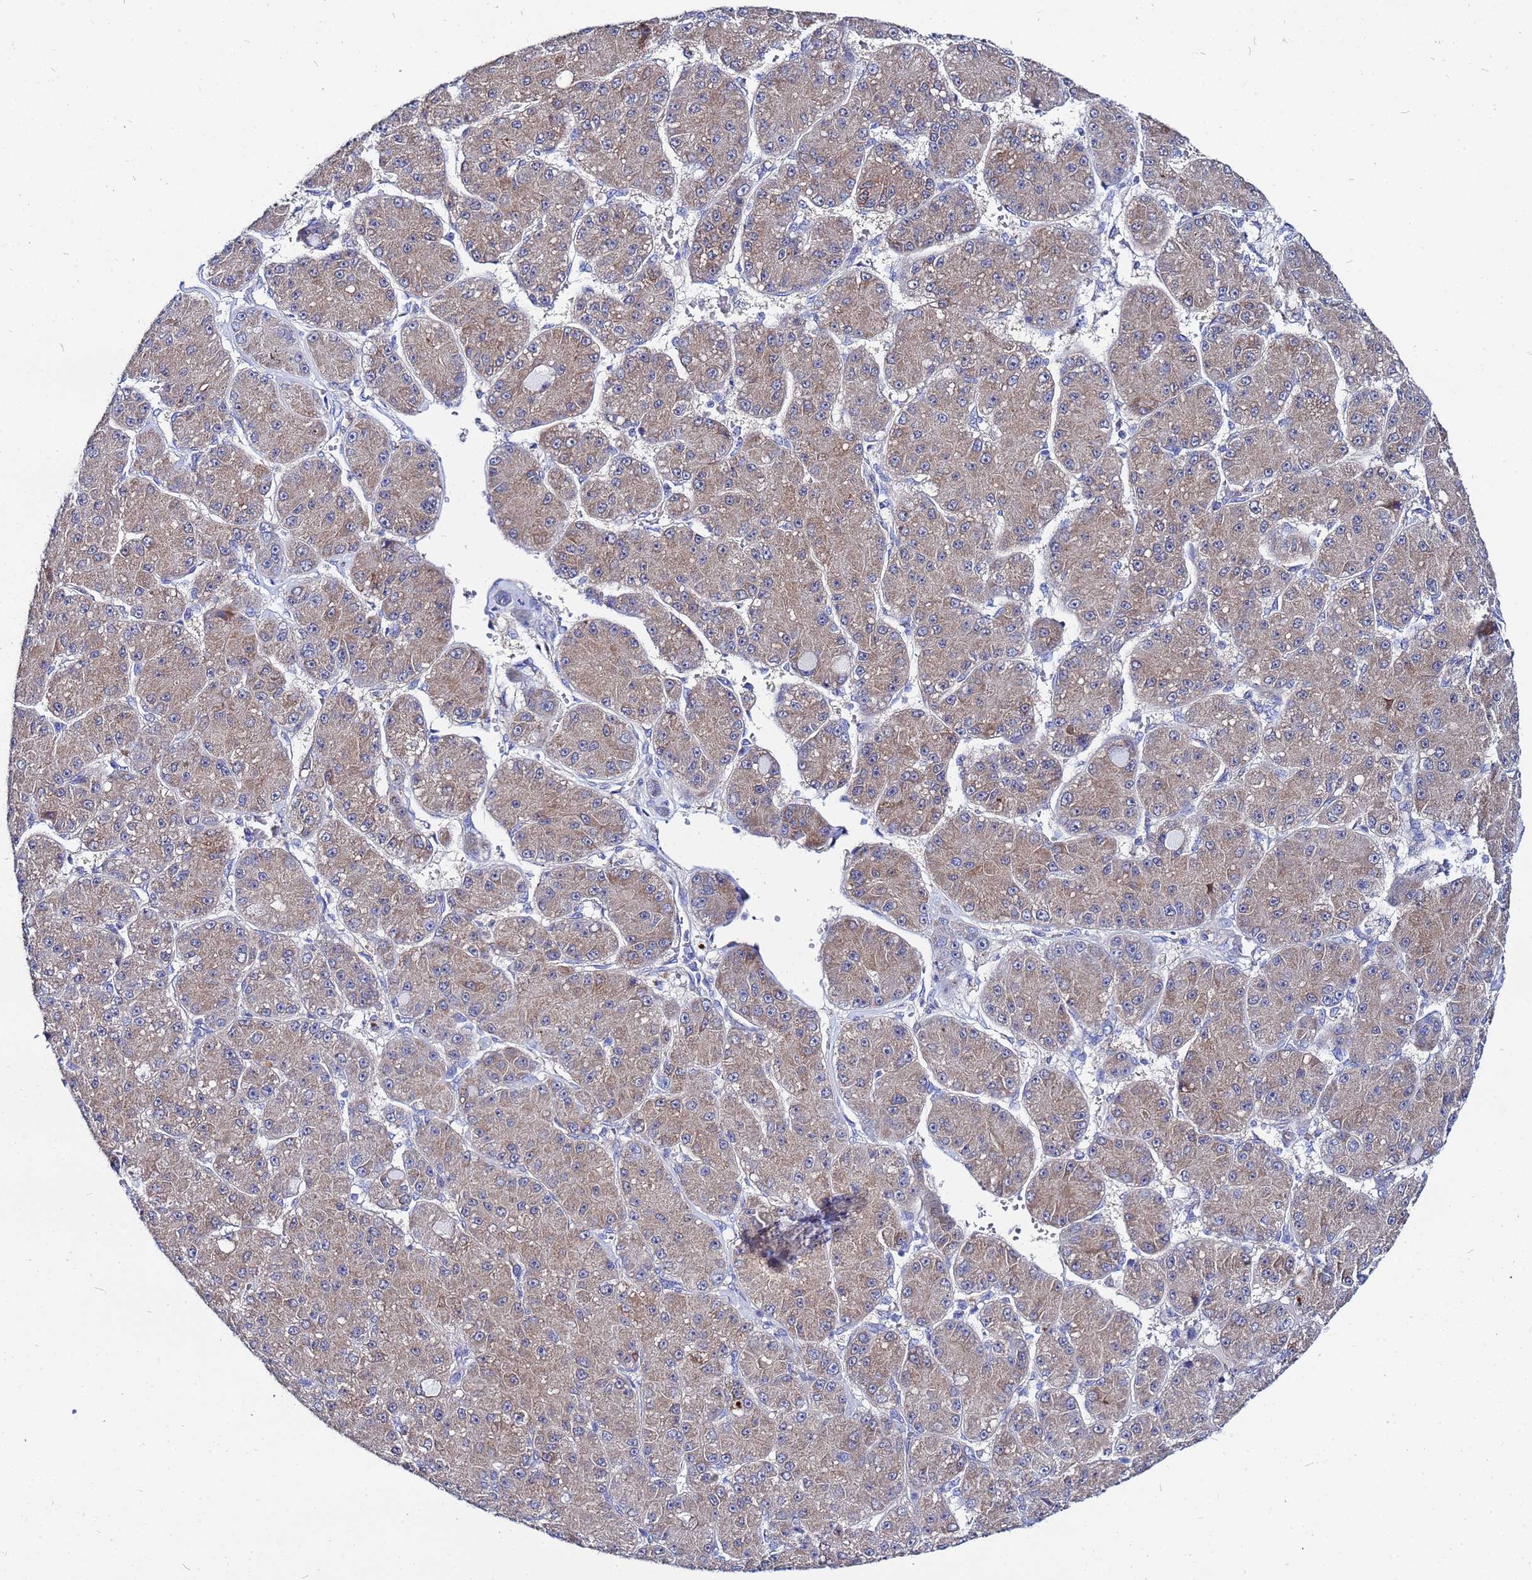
{"staining": {"intensity": "weak", "quantity": ">75%", "location": "cytoplasmic/membranous"}, "tissue": "liver cancer", "cell_type": "Tumor cells", "image_type": "cancer", "snomed": [{"axis": "morphology", "description": "Carcinoma, Hepatocellular, NOS"}, {"axis": "topography", "description": "Liver"}], "caption": "A brown stain highlights weak cytoplasmic/membranous positivity of a protein in hepatocellular carcinoma (liver) tumor cells.", "gene": "FAHD2A", "patient": {"sex": "male", "age": 67}}